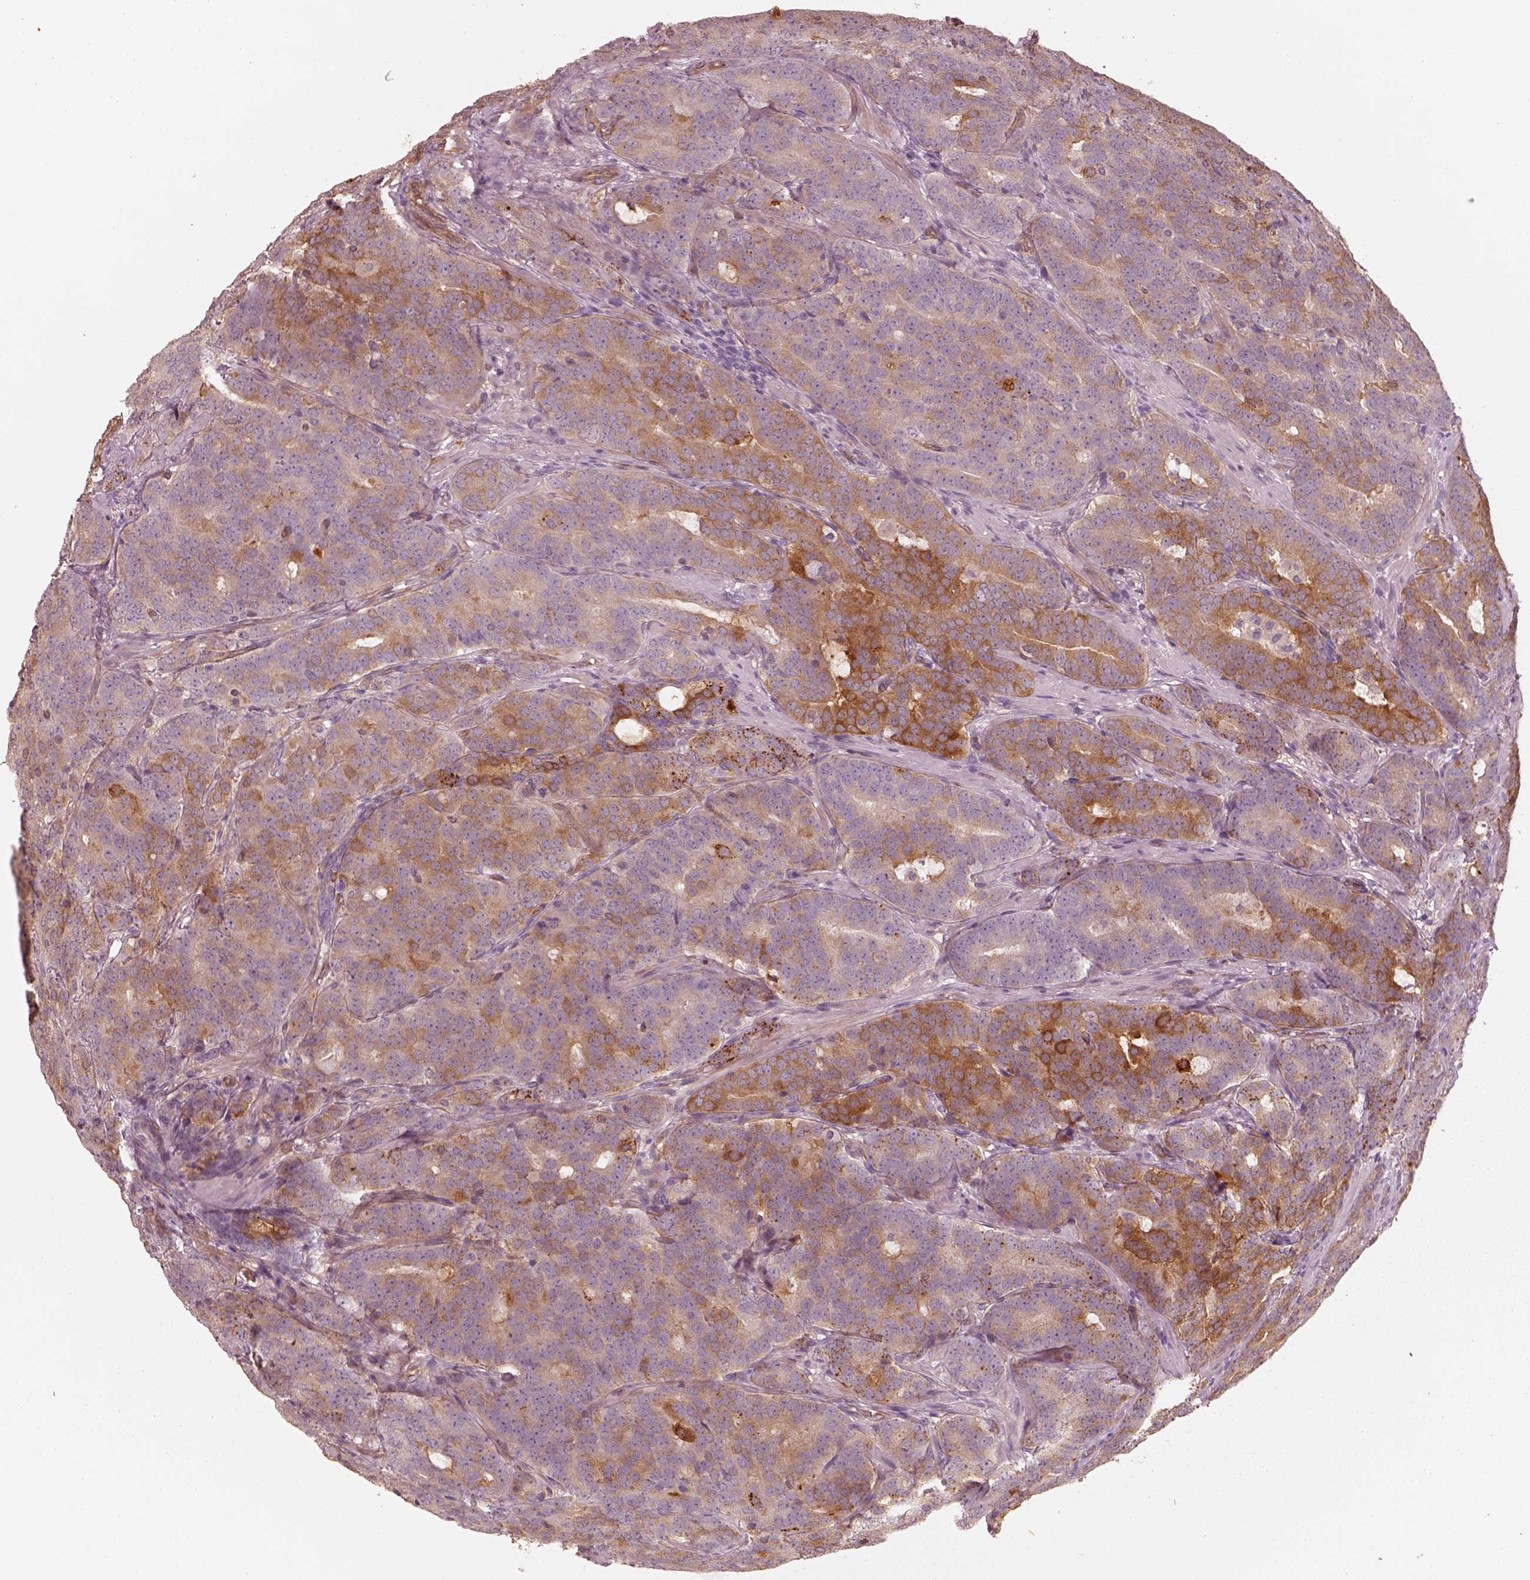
{"staining": {"intensity": "moderate", "quantity": ">75%", "location": "cytoplasmic/membranous"}, "tissue": "prostate cancer", "cell_type": "Tumor cells", "image_type": "cancer", "snomed": [{"axis": "morphology", "description": "Adenocarcinoma, NOS"}, {"axis": "topography", "description": "Prostate"}], "caption": "This image exhibits IHC staining of prostate cancer (adenocarcinoma), with medium moderate cytoplasmic/membranous positivity in about >75% of tumor cells.", "gene": "CRYM", "patient": {"sex": "male", "age": 71}}